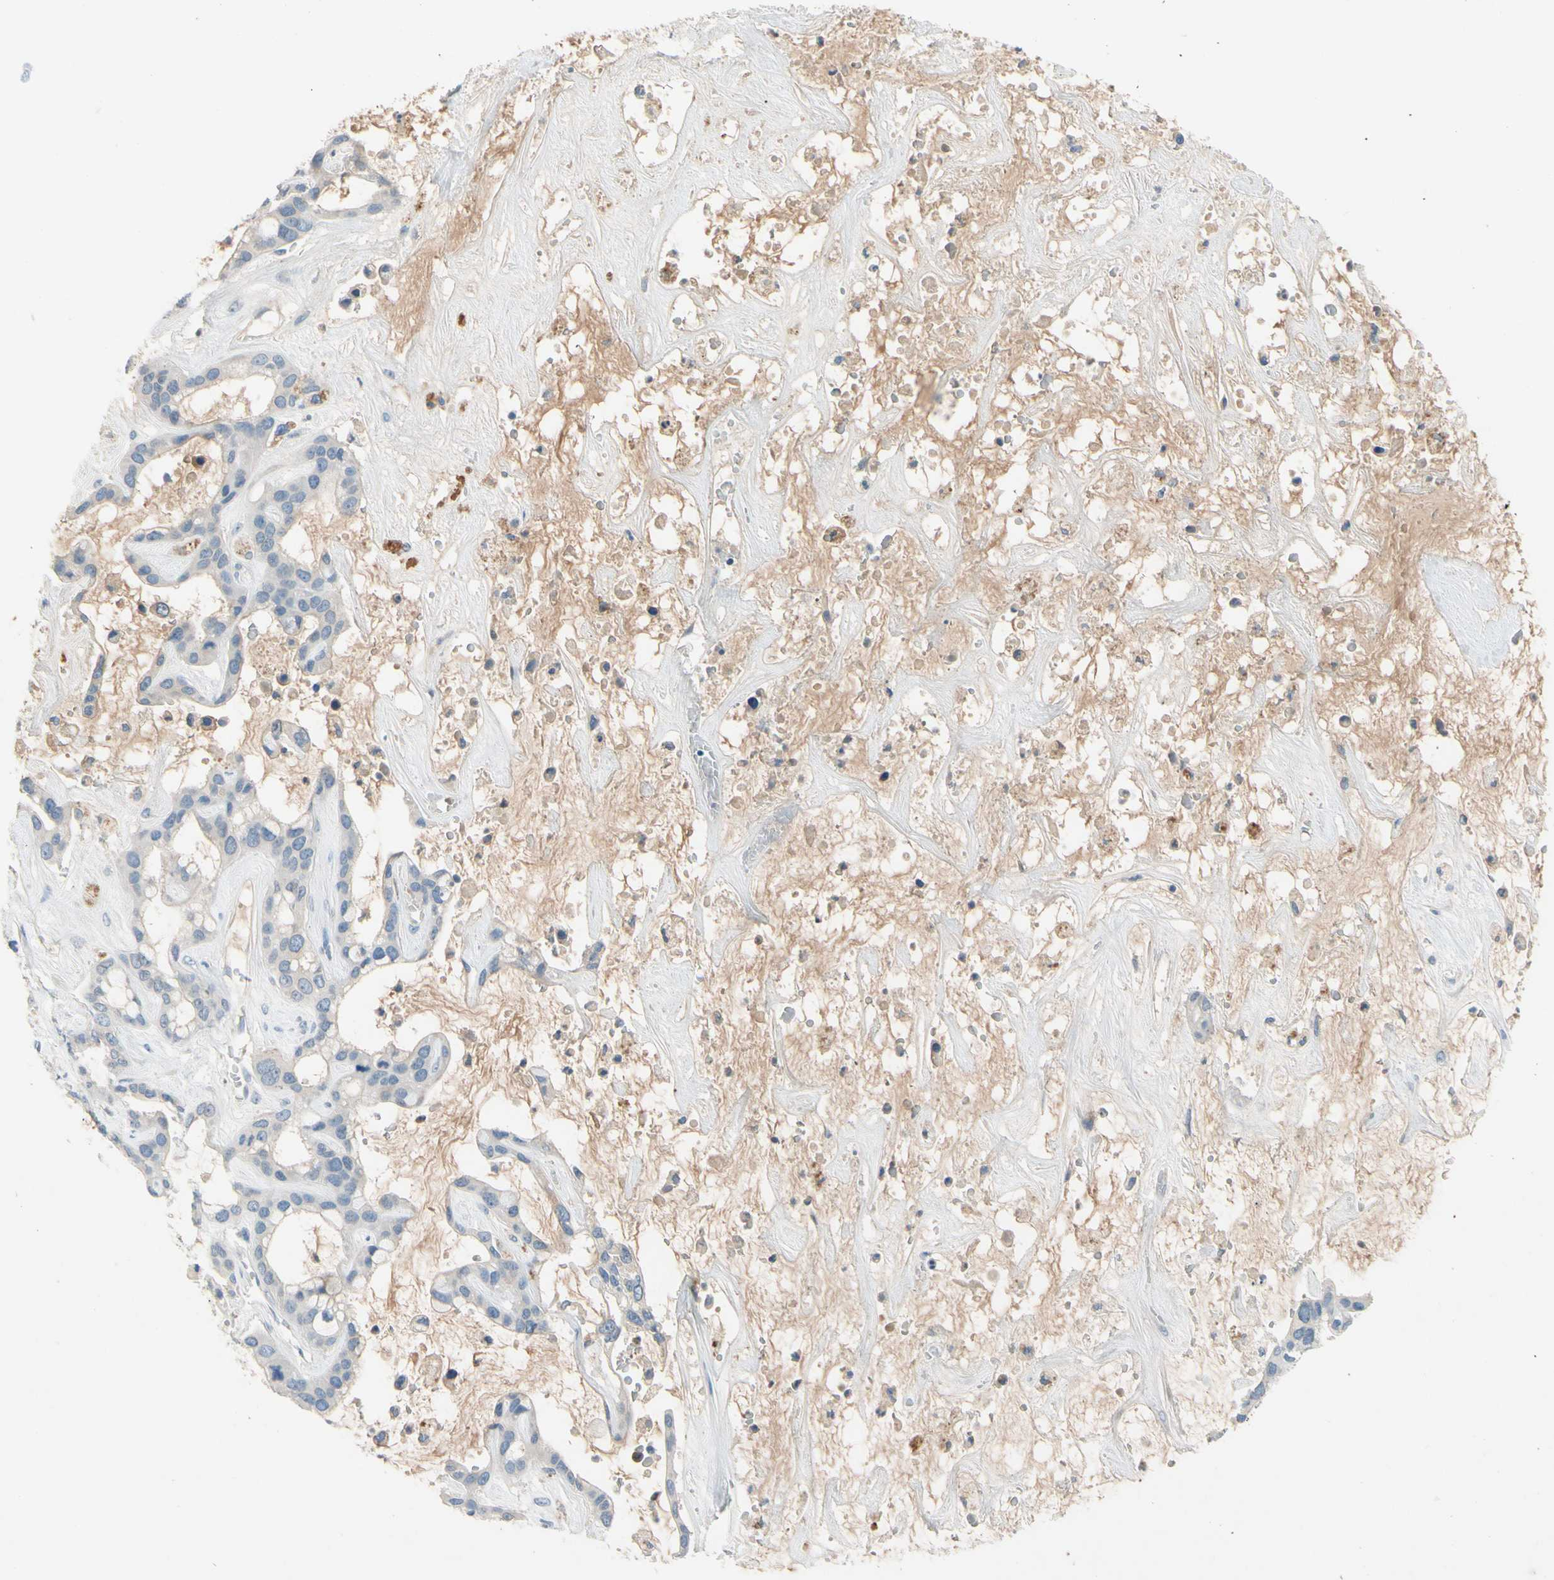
{"staining": {"intensity": "negative", "quantity": "none", "location": "none"}, "tissue": "liver cancer", "cell_type": "Tumor cells", "image_type": "cancer", "snomed": [{"axis": "morphology", "description": "Cholangiocarcinoma"}, {"axis": "topography", "description": "Liver"}], "caption": "Liver cancer stained for a protein using immunohistochemistry exhibits no staining tumor cells.", "gene": "CNDP1", "patient": {"sex": "female", "age": 65}}